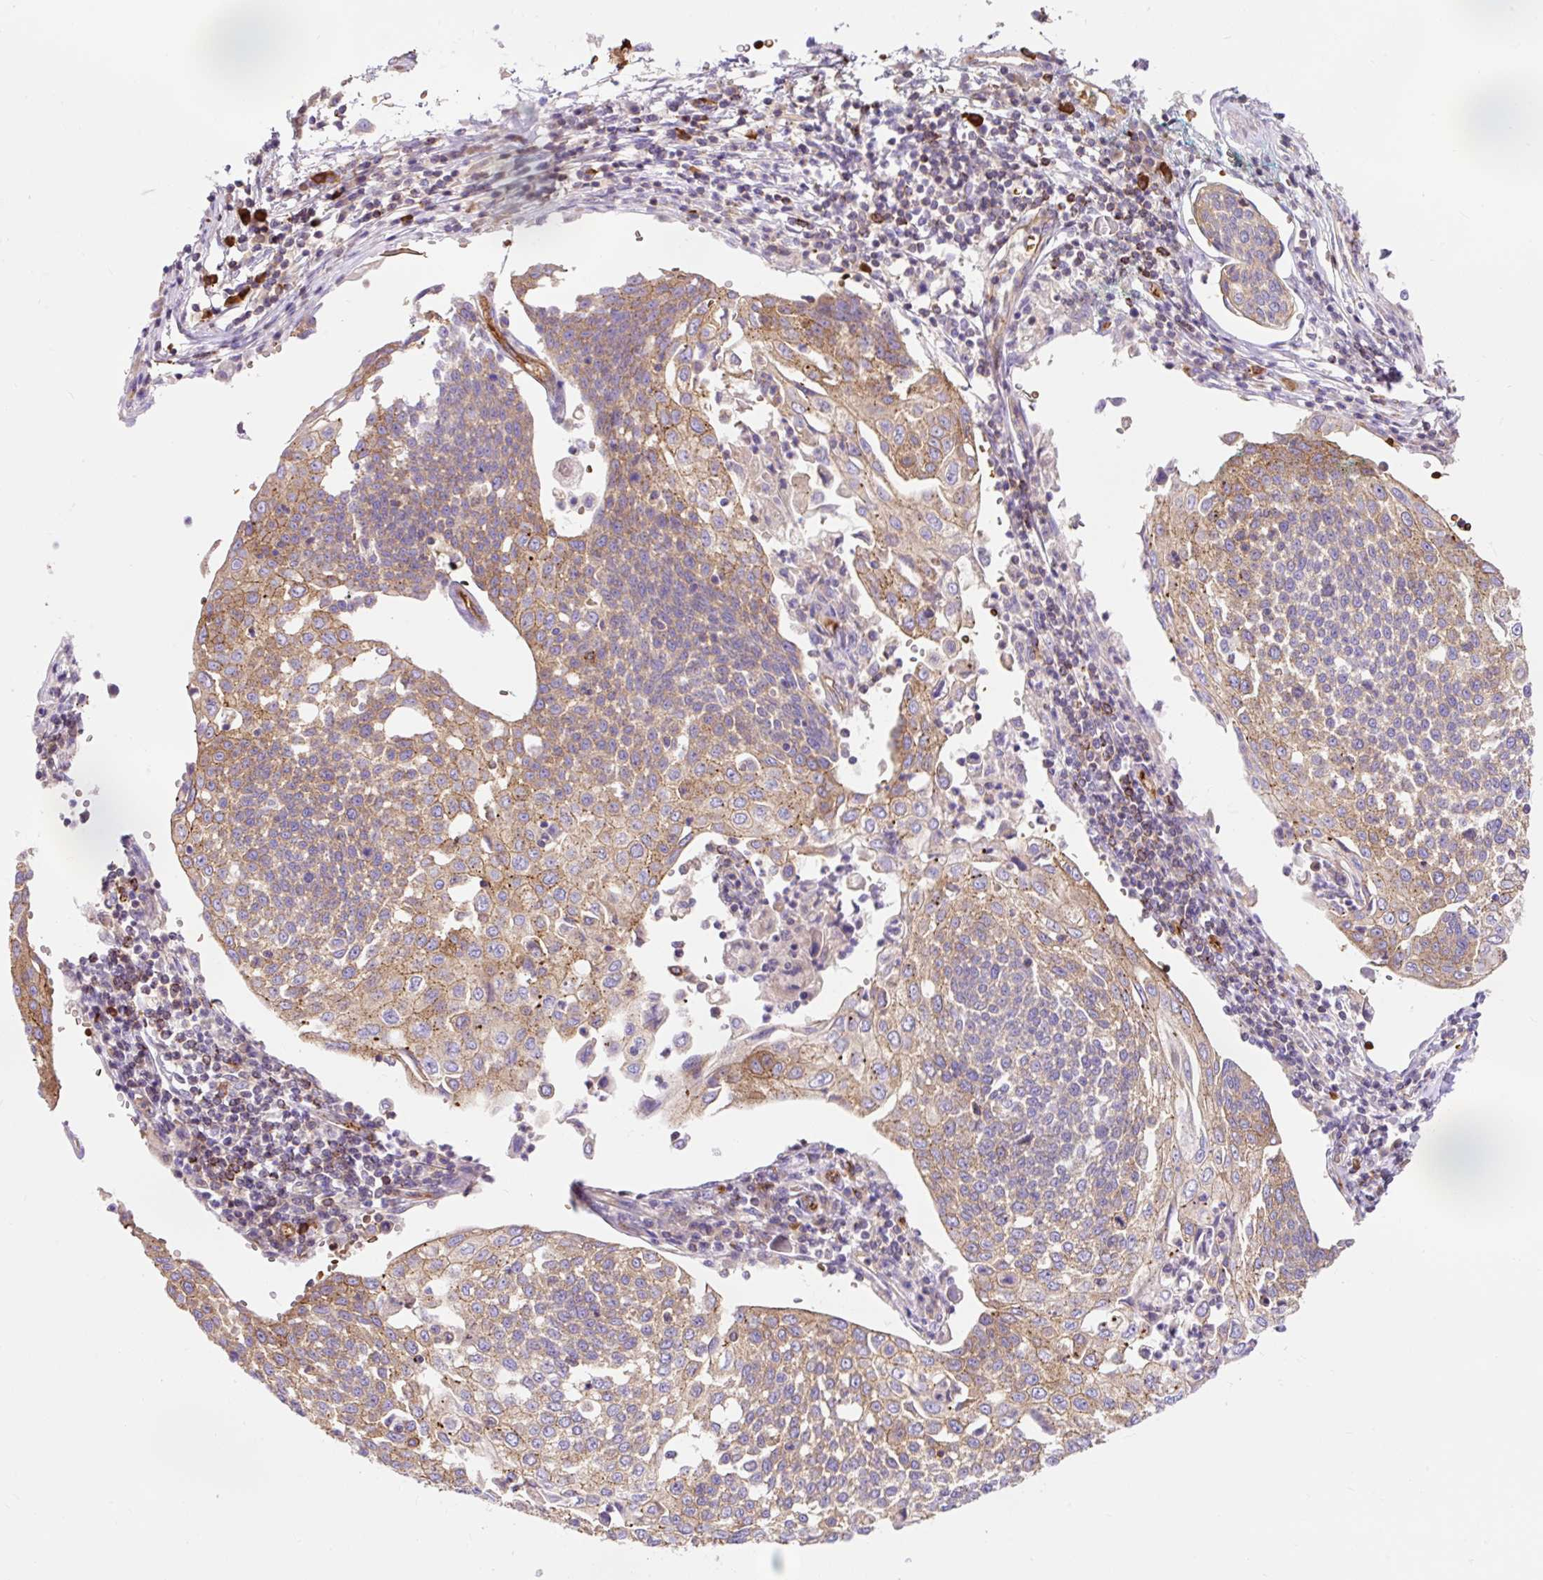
{"staining": {"intensity": "moderate", "quantity": ">75%", "location": "cytoplasmic/membranous"}, "tissue": "cervical cancer", "cell_type": "Tumor cells", "image_type": "cancer", "snomed": [{"axis": "morphology", "description": "Squamous cell carcinoma, NOS"}, {"axis": "topography", "description": "Cervix"}], "caption": "An immunohistochemistry (IHC) photomicrograph of neoplastic tissue is shown. Protein staining in brown labels moderate cytoplasmic/membranous positivity in squamous cell carcinoma (cervical) within tumor cells.", "gene": "HIP1R", "patient": {"sex": "female", "age": 34}}